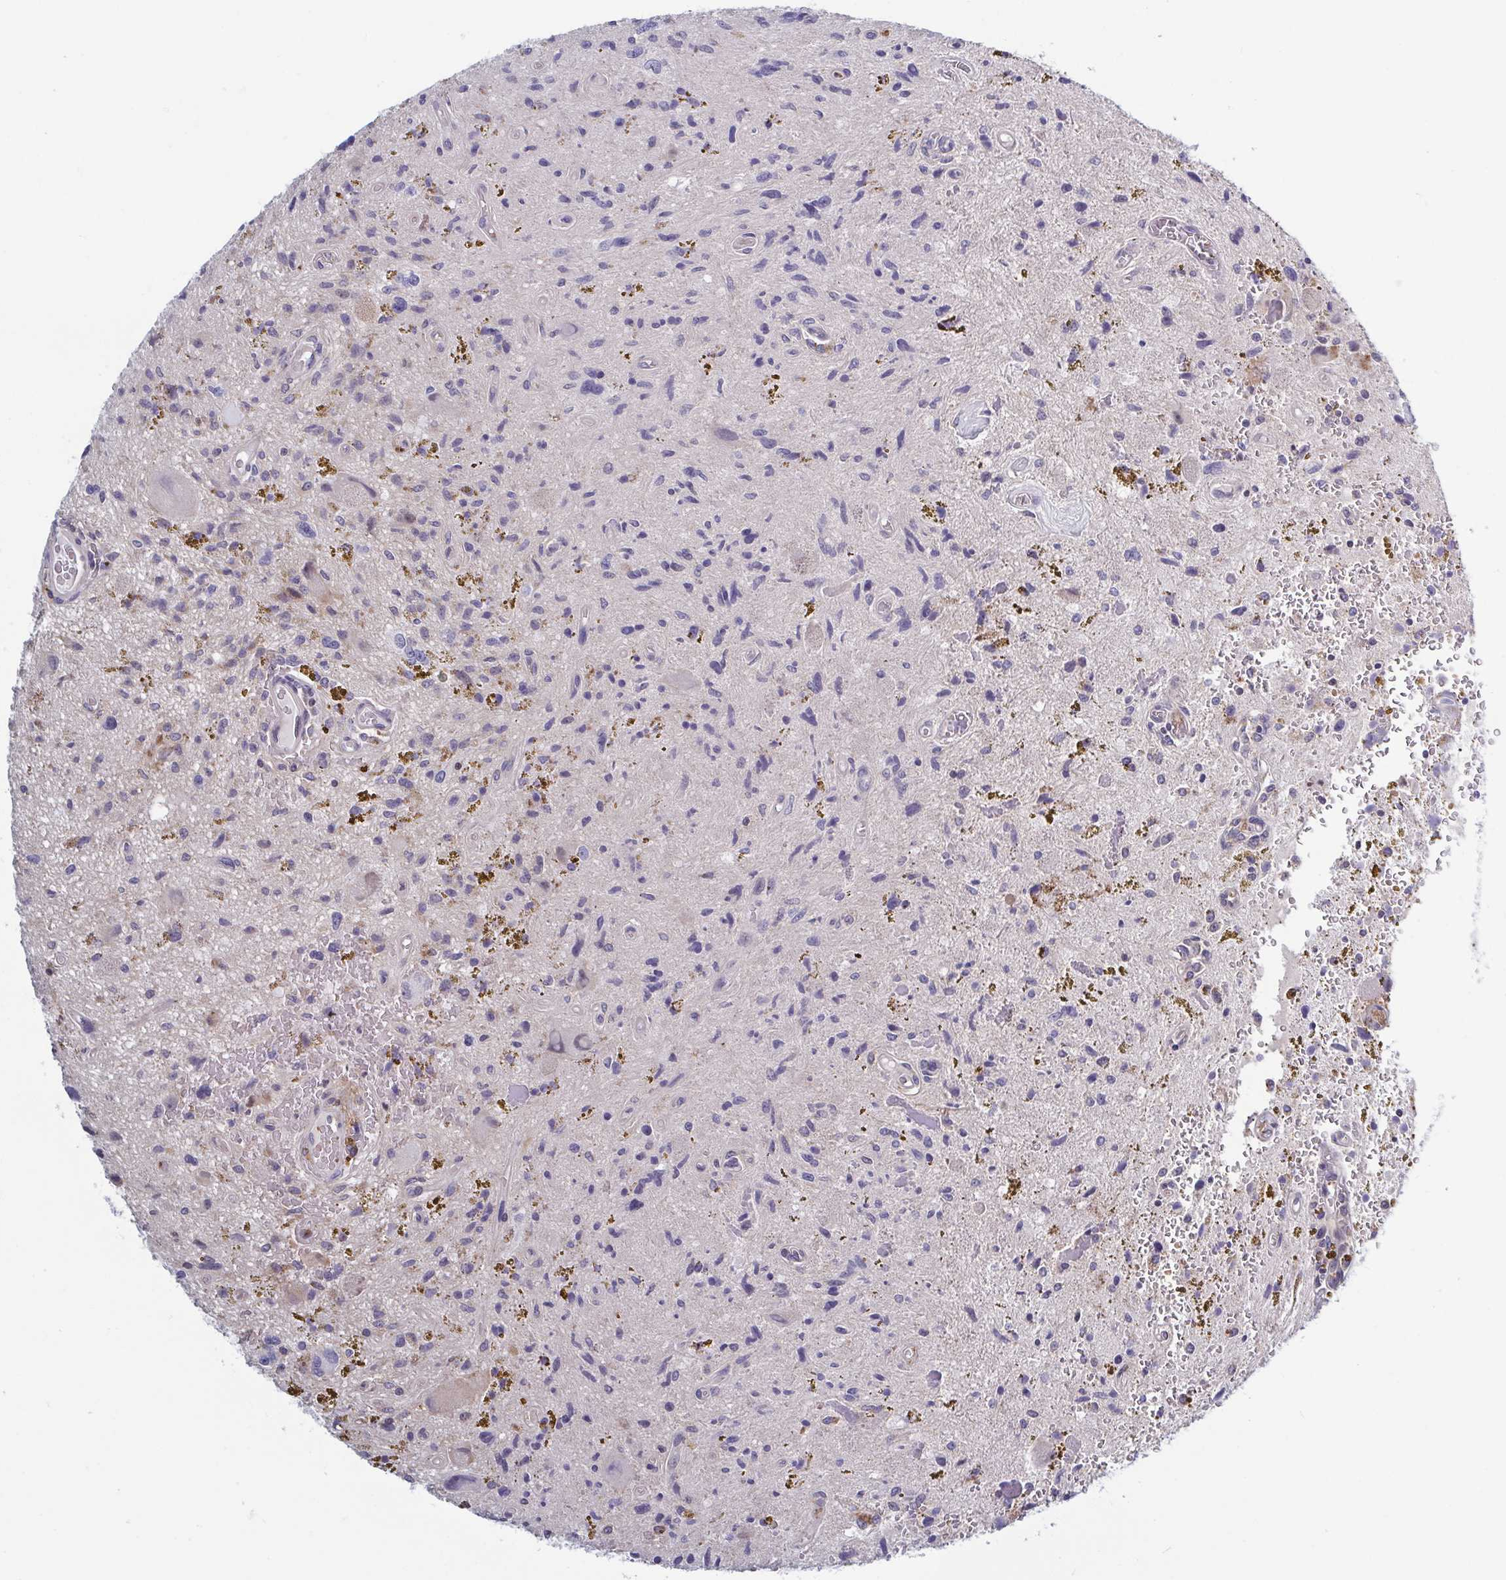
{"staining": {"intensity": "negative", "quantity": "none", "location": "none"}, "tissue": "glioma", "cell_type": "Tumor cells", "image_type": "cancer", "snomed": [{"axis": "morphology", "description": "Glioma, malignant, Low grade"}, {"axis": "topography", "description": "Cerebellum"}], "caption": "A high-resolution micrograph shows immunohistochemistry (IHC) staining of glioma, which reveals no significant staining in tumor cells.", "gene": "LRRC38", "patient": {"sex": "female", "age": 14}}